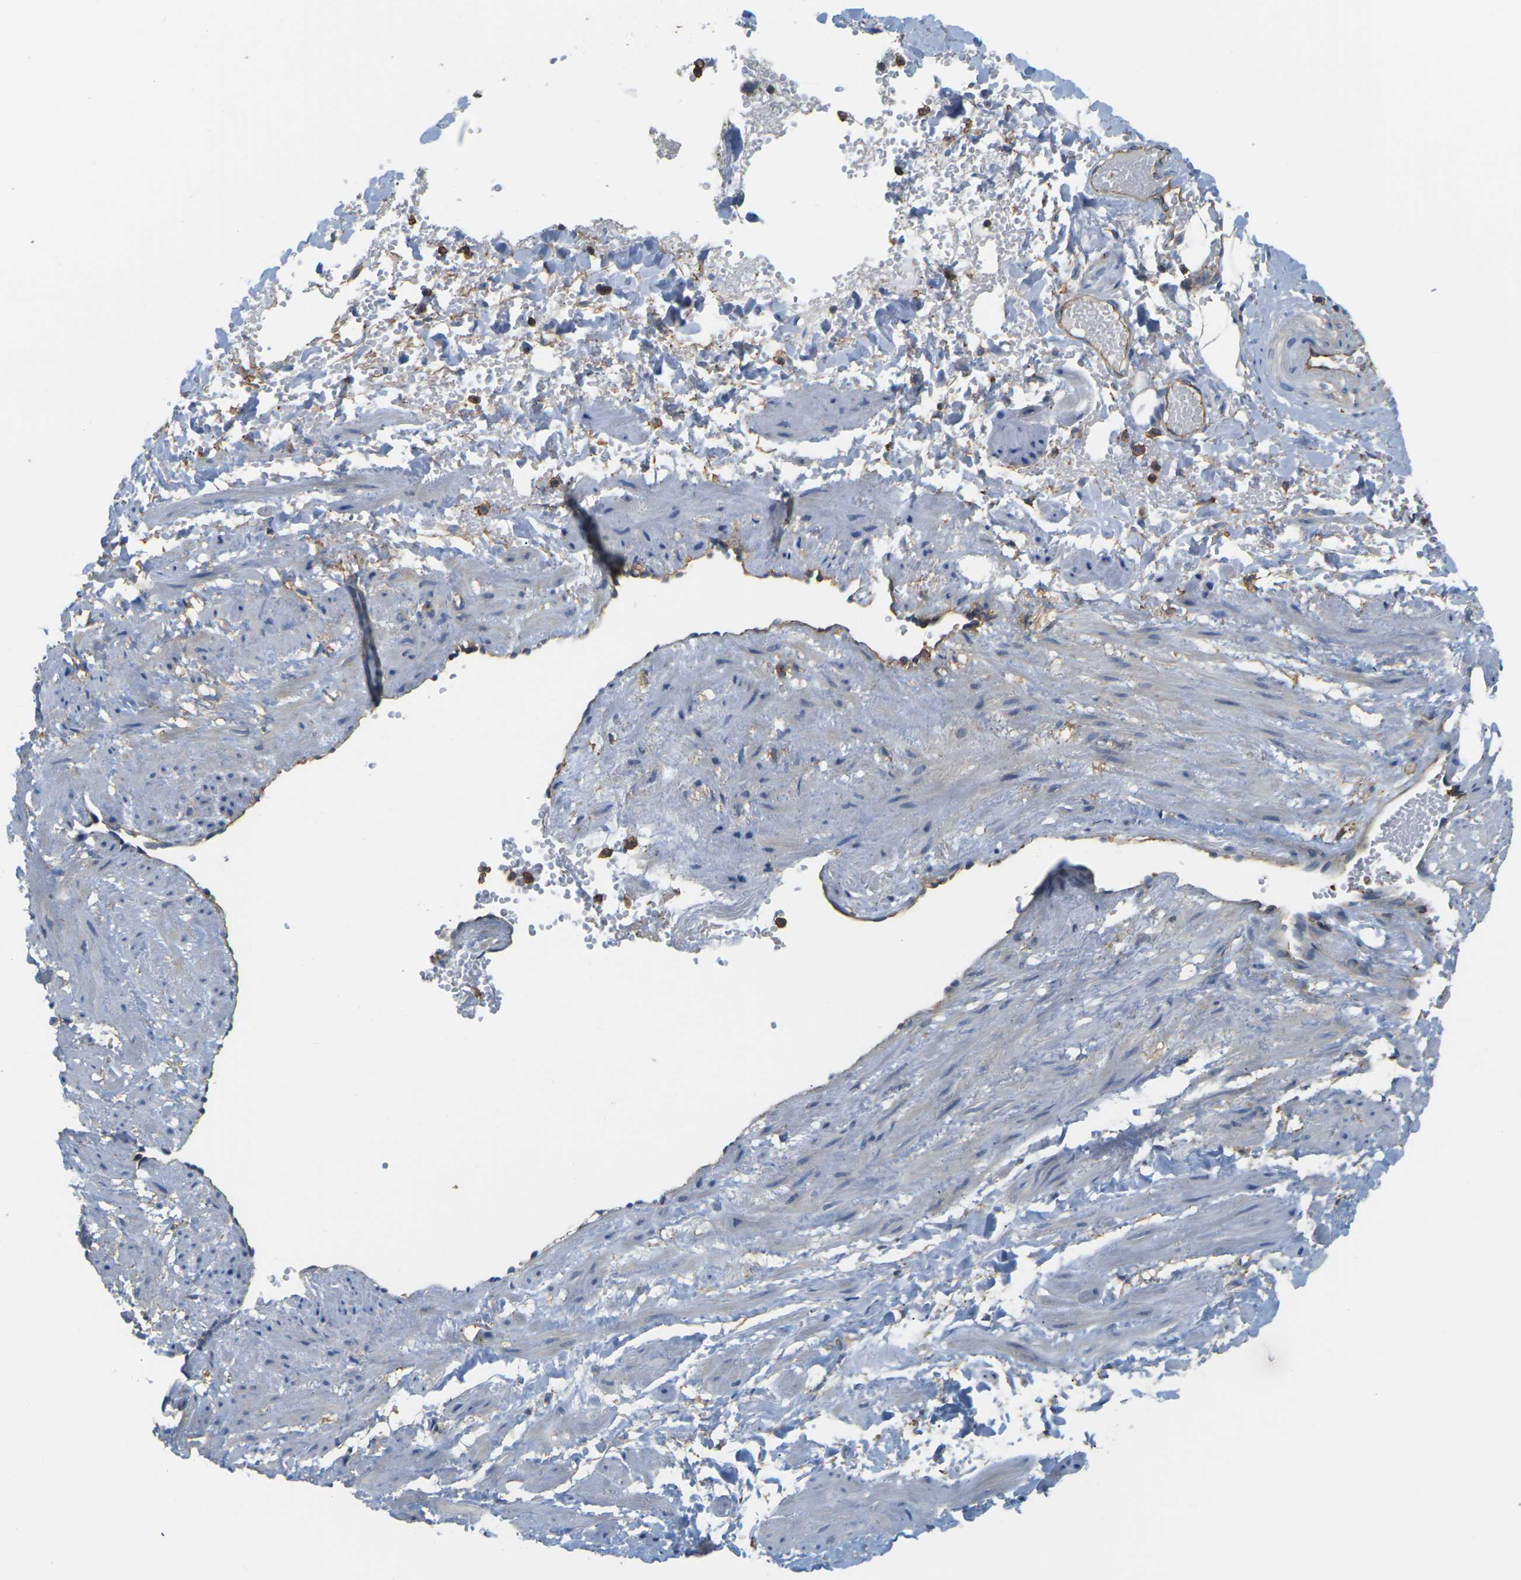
{"staining": {"intensity": "negative", "quantity": "none", "location": "none"}, "tissue": "adipose tissue", "cell_type": "Adipocytes", "image_type": "normal", "snomed": [{"axis": "morphology", "description": "Normal tissue, NOS"}, {"axis": "topography", "description": "Soft tissue"}, {"axis": "topography", "description": "Vascular tissue"}], "caption": "An IHC photomicrograph of unremarkable adipose tissue is shown. There is no staining in adipocytes of adipose tissue.", "gene": "IQGAP1", "patient": {"sex": "female", "age": 35}}